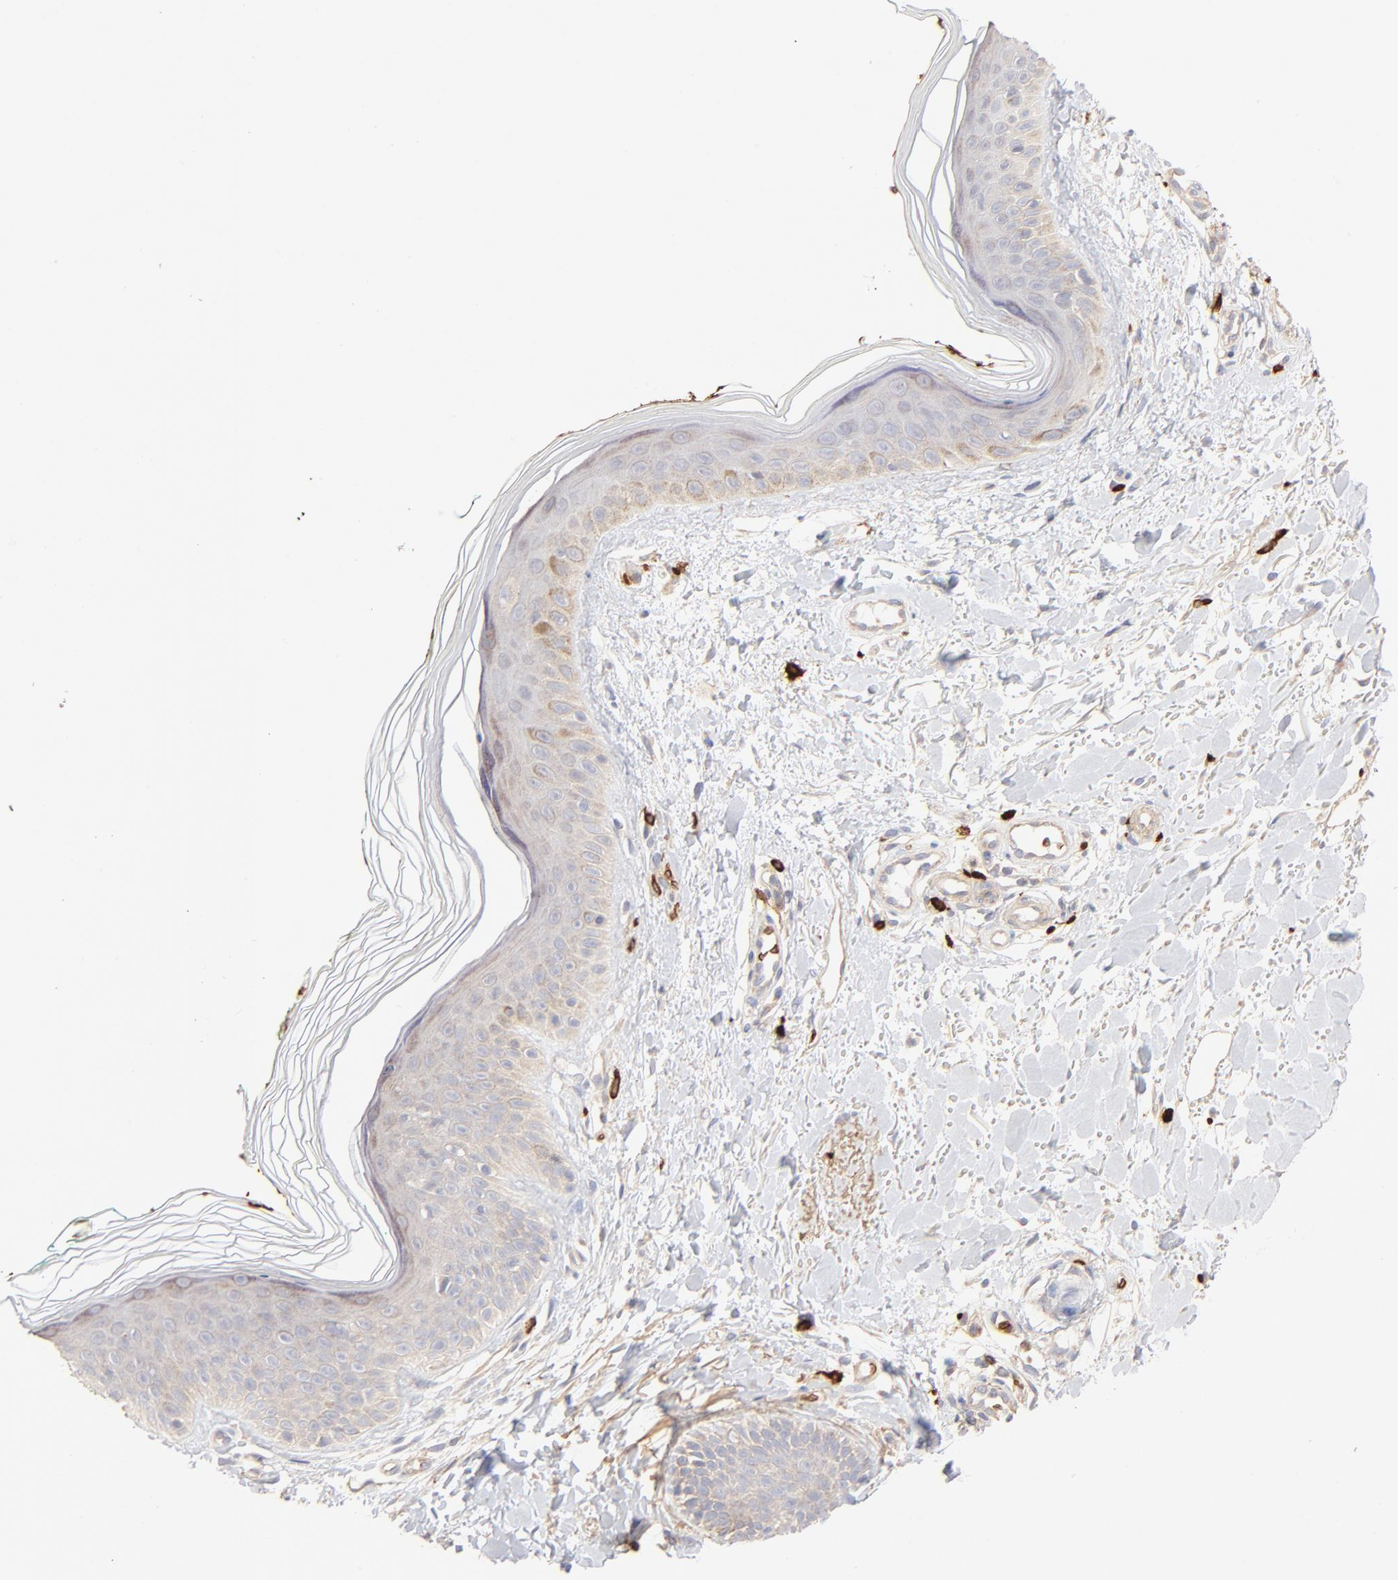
{"staining": {"intensity": "negative", "quantity": "none", "location": "none"}, "tissue": "skin", "cell_type": "Fibroblasts", "image_type": "normal", "snomed": [{"axis": "morphology", "description": "Normal tissue, NOS"}, {"axis": "topography", "description": "Skin"}], "caption": "IHC of normal human skin shows no staining in fibroblasts.", "gene": "SPTB", "patient": {"sex": "male", "age": 71}}